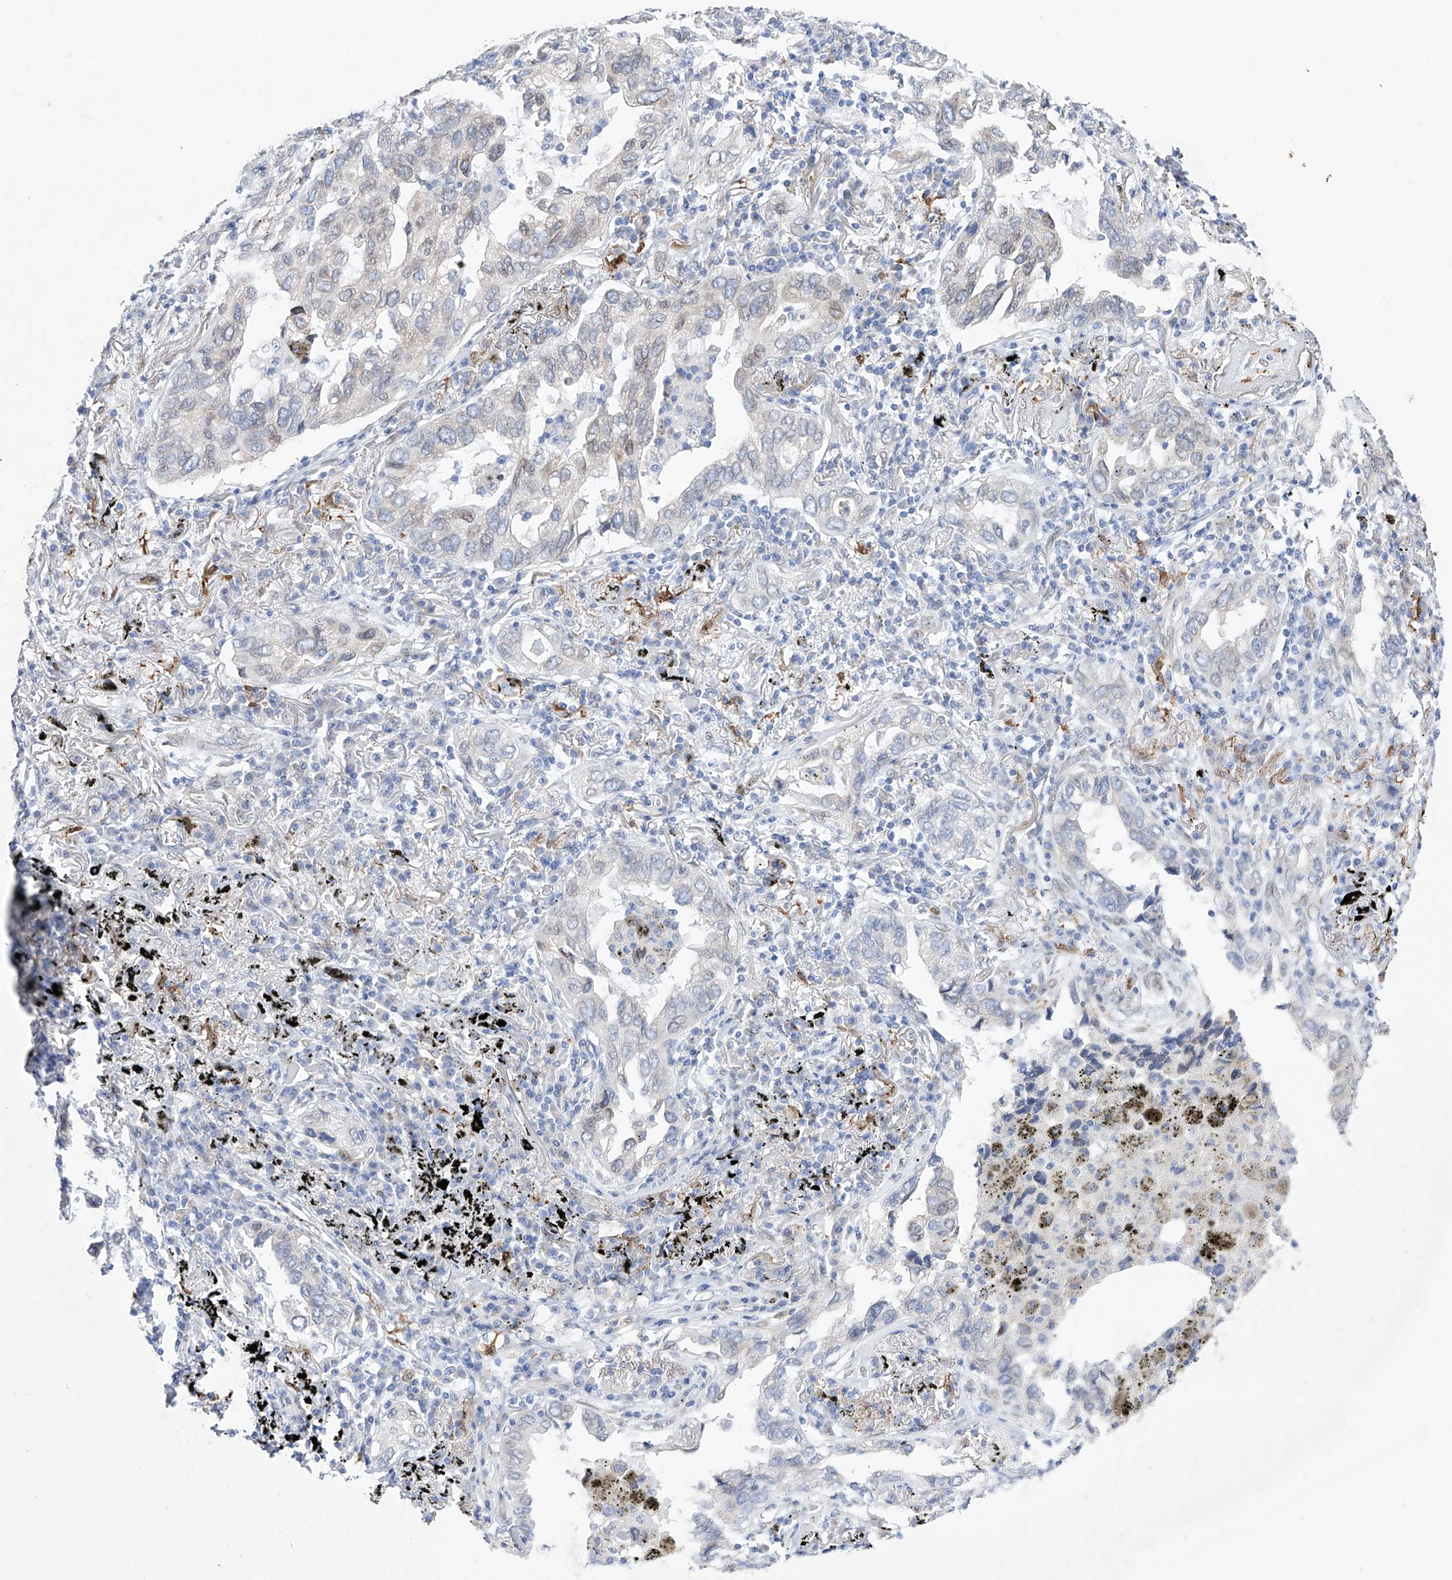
{"staining": {"intensity": "negative", "quantity": "none", "location": "none"}, "tissue": "lung cancer", "cell_type": "Tumor cells", "image_type": "cancer", "snomed": [{"axis": "morphology", "description": "Adenocarcinoma, NOS"}, {"axis": "topography", "description": "Lung"}], "caption": "A histopathology image of human adenocarcinoma (lung) is negative for staining in tumor cells.", "gene": "LCLAT1", "patient": {"sex": "male", "age": 65}}